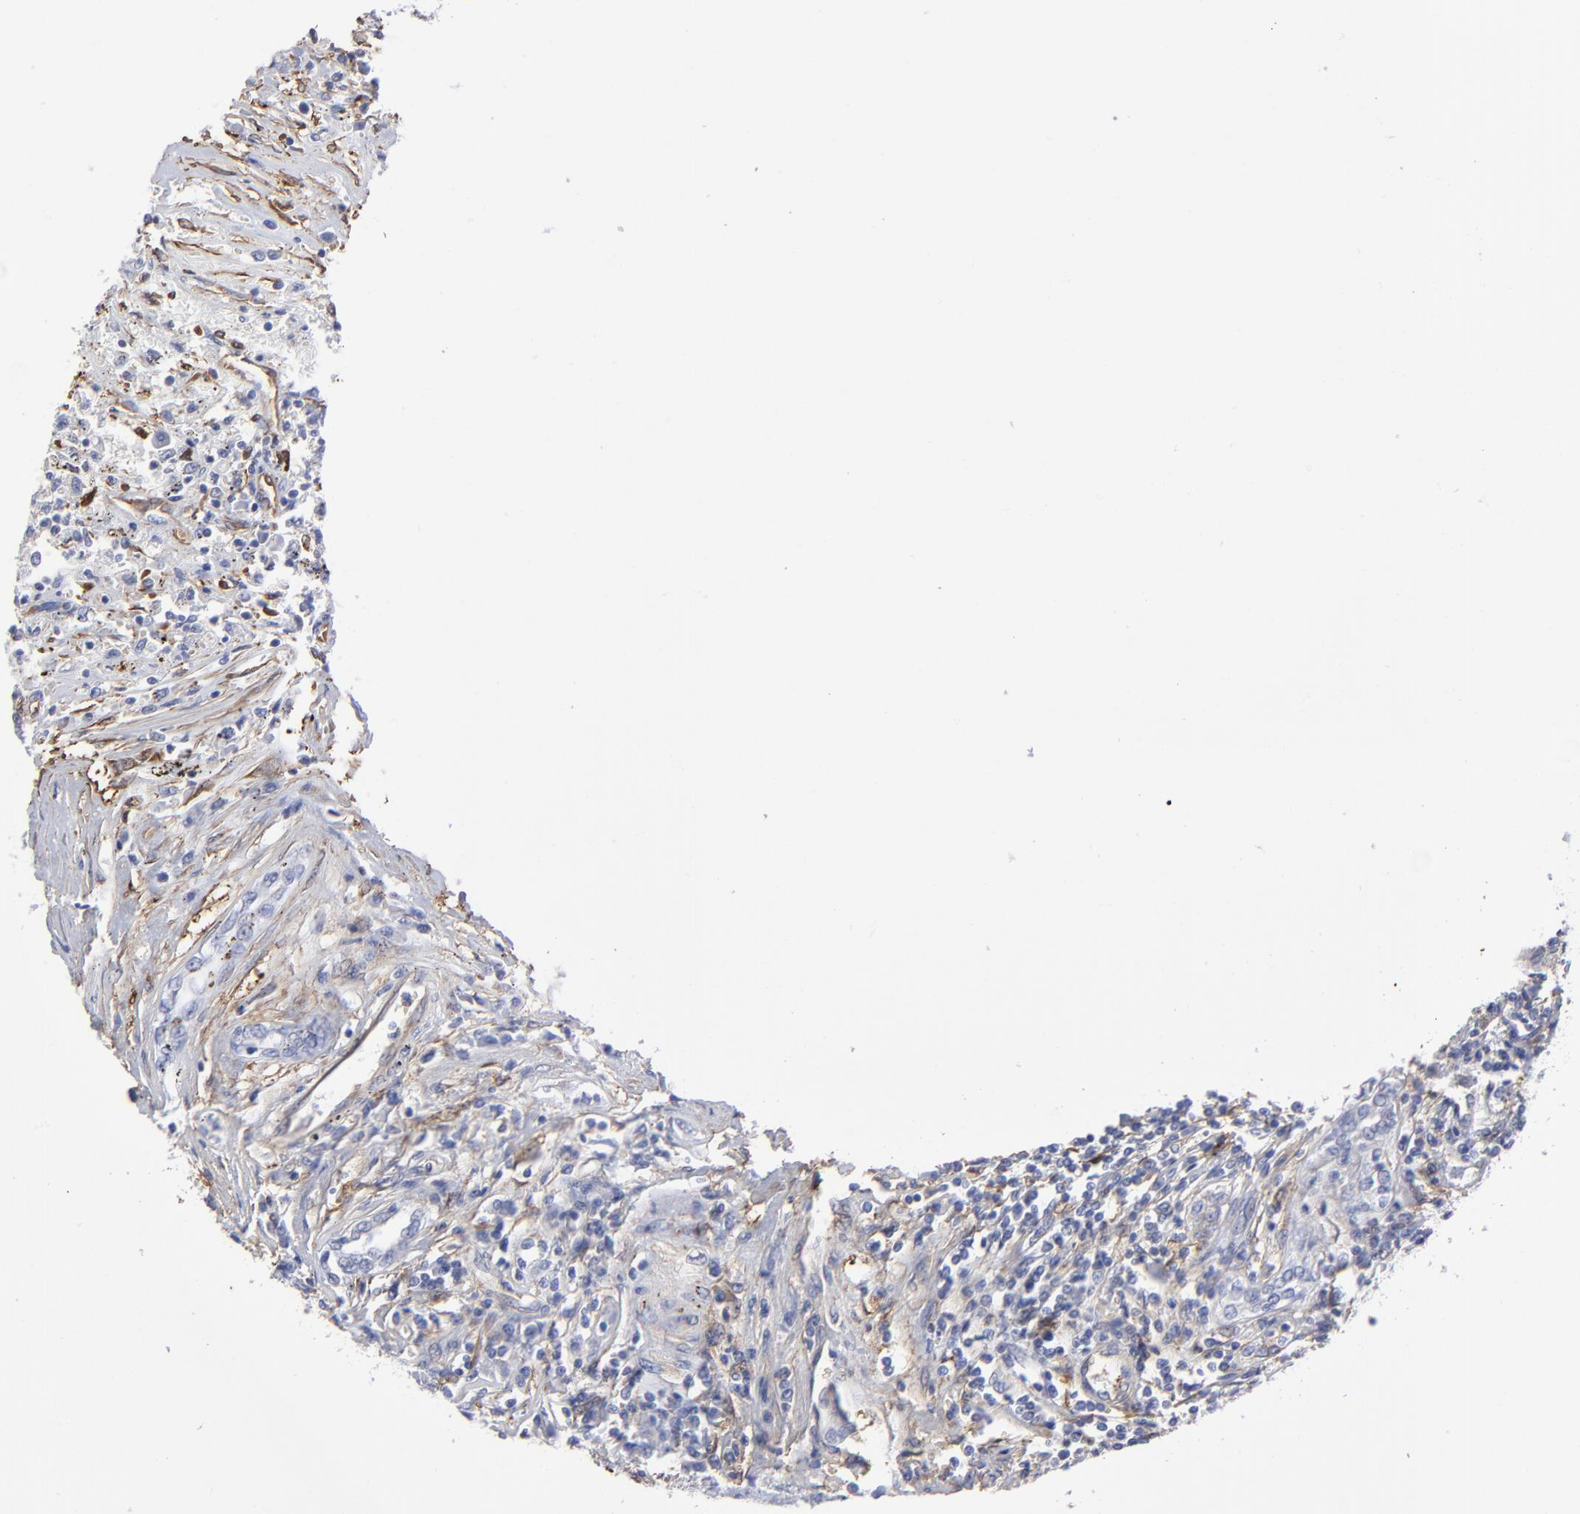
{"staining": {"intensity": "negative", "quantity": "none", "location": "none"}, "tissue": "renal cancer", "cell_type": "Tumor cells", "image_type": "cancer", "snomed": [{"axis": "morphology", "description": "Normal tissue, NOS"}, {"axis": "morphology", "description": "Adenocarcinoma, NOS"}, {"axis": "topography", "description": "Kidney"}], "caption": "High magnification brightfield microscopy of renal adenocarcinoma stained with DAB (3,3'-diaminobenzidine) (brown) and counterstained with hematoxylin (blue): tumor cells show no significant expression. The staining was performed using DAB to visualize the protein expression in brown, while the nuclei were stained in blue with hematoxylin (Magnification: 20x).", "gene": "CILP", "patient": {"sex": "male", "age": 71}}